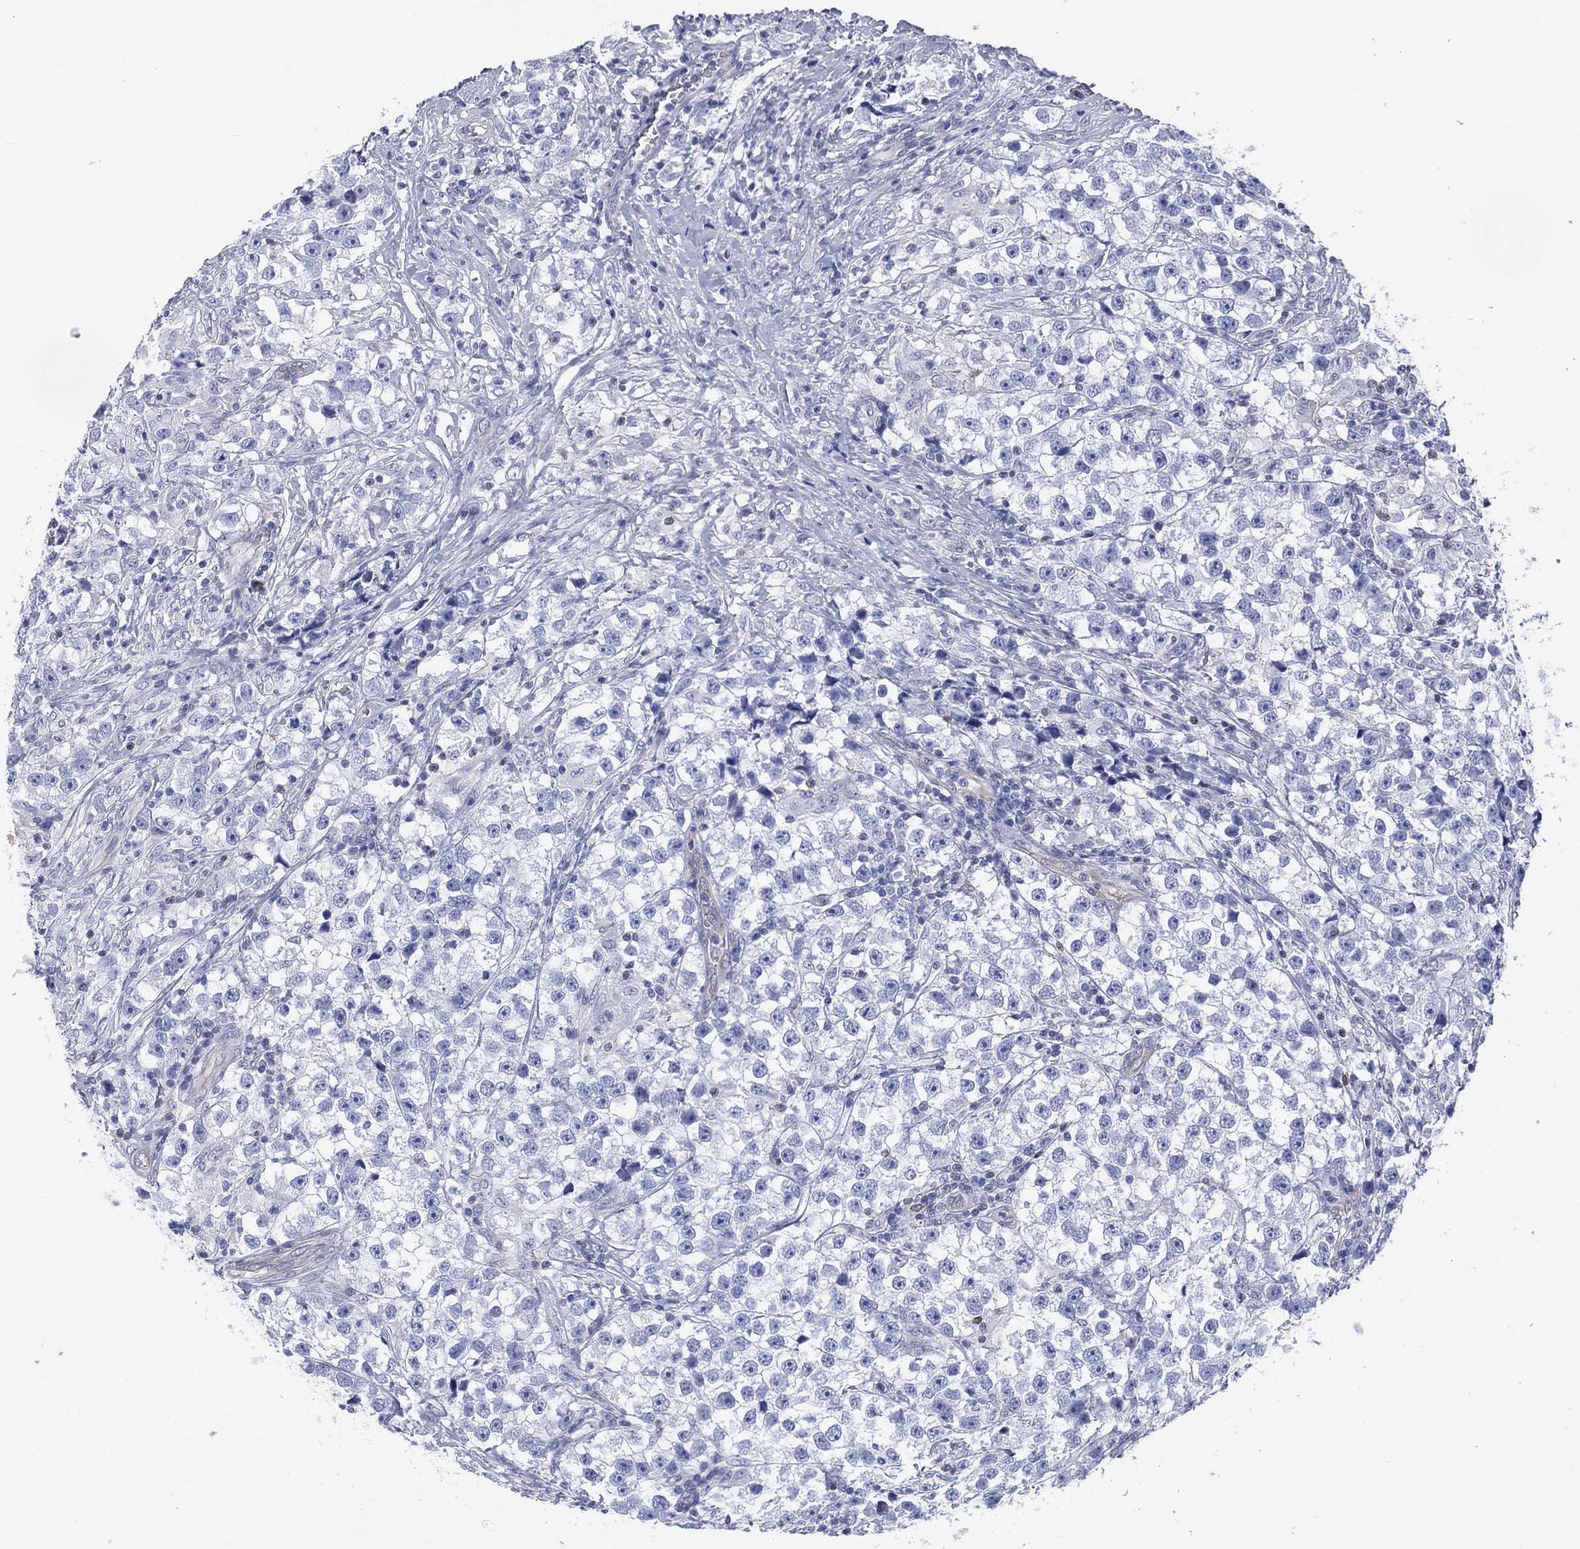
{"staining": {"intensity": "negative", "quantity": "none", "location": "none"}, "tissue": "testis cancer", "cell_type": "Tumor cells", "image_type": "cancer", "snomed": [{"axis": "morphology", "description": "Seminoma, NOS"}, {"axis": "topography", "description": "Testis"}], "caption": "Protein analysis of seminoma (testis) demonstrates no significant positivity in tumor cells. The staining was performed using DAB to visualize the protein expression in brown, while the nuclei were stained in blue with hematoxylin (Magnification: 20x).", "gene": "DDI1", "patient": {"sex": "male", "age": 46}}